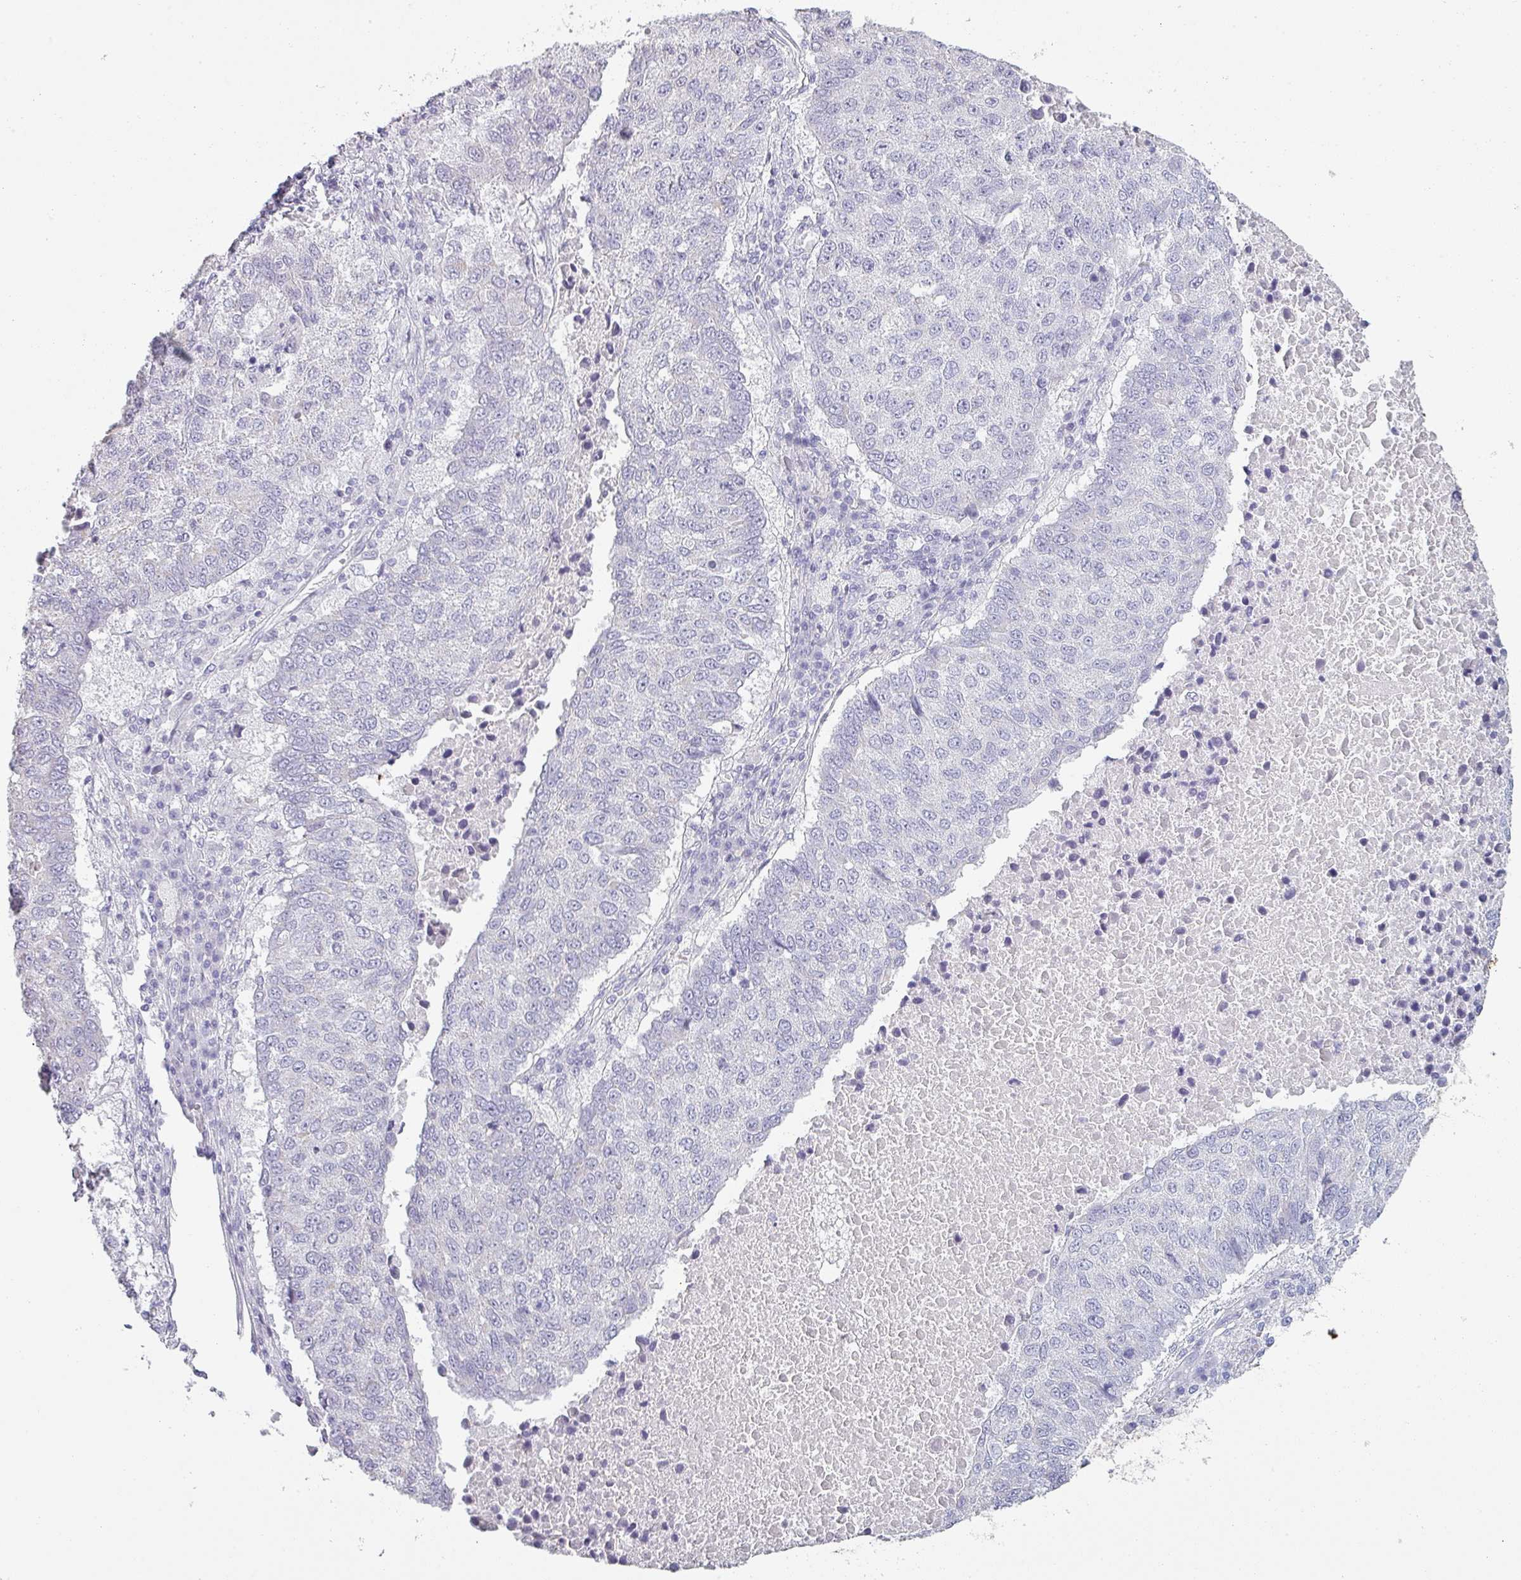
{"staining": {"intensity": "negative", "quantity": "none", "location": "none"}, "tissue": "lung cancer", "cell_type": "Tumor cells", "image_type": "cancer", "snomed": [{"axis": "morphology", "description": "Squamous cell carcinoma, NOS"}, {"axis": "topography", "description": "Lung"}], "caption": "A micrograph of lung squamous cell carcinoma stained for a protein demonstrates no brown staining in tumor cells.", "gene": "SFTPA1", "patient": {"sex": "male", "age": 73}}